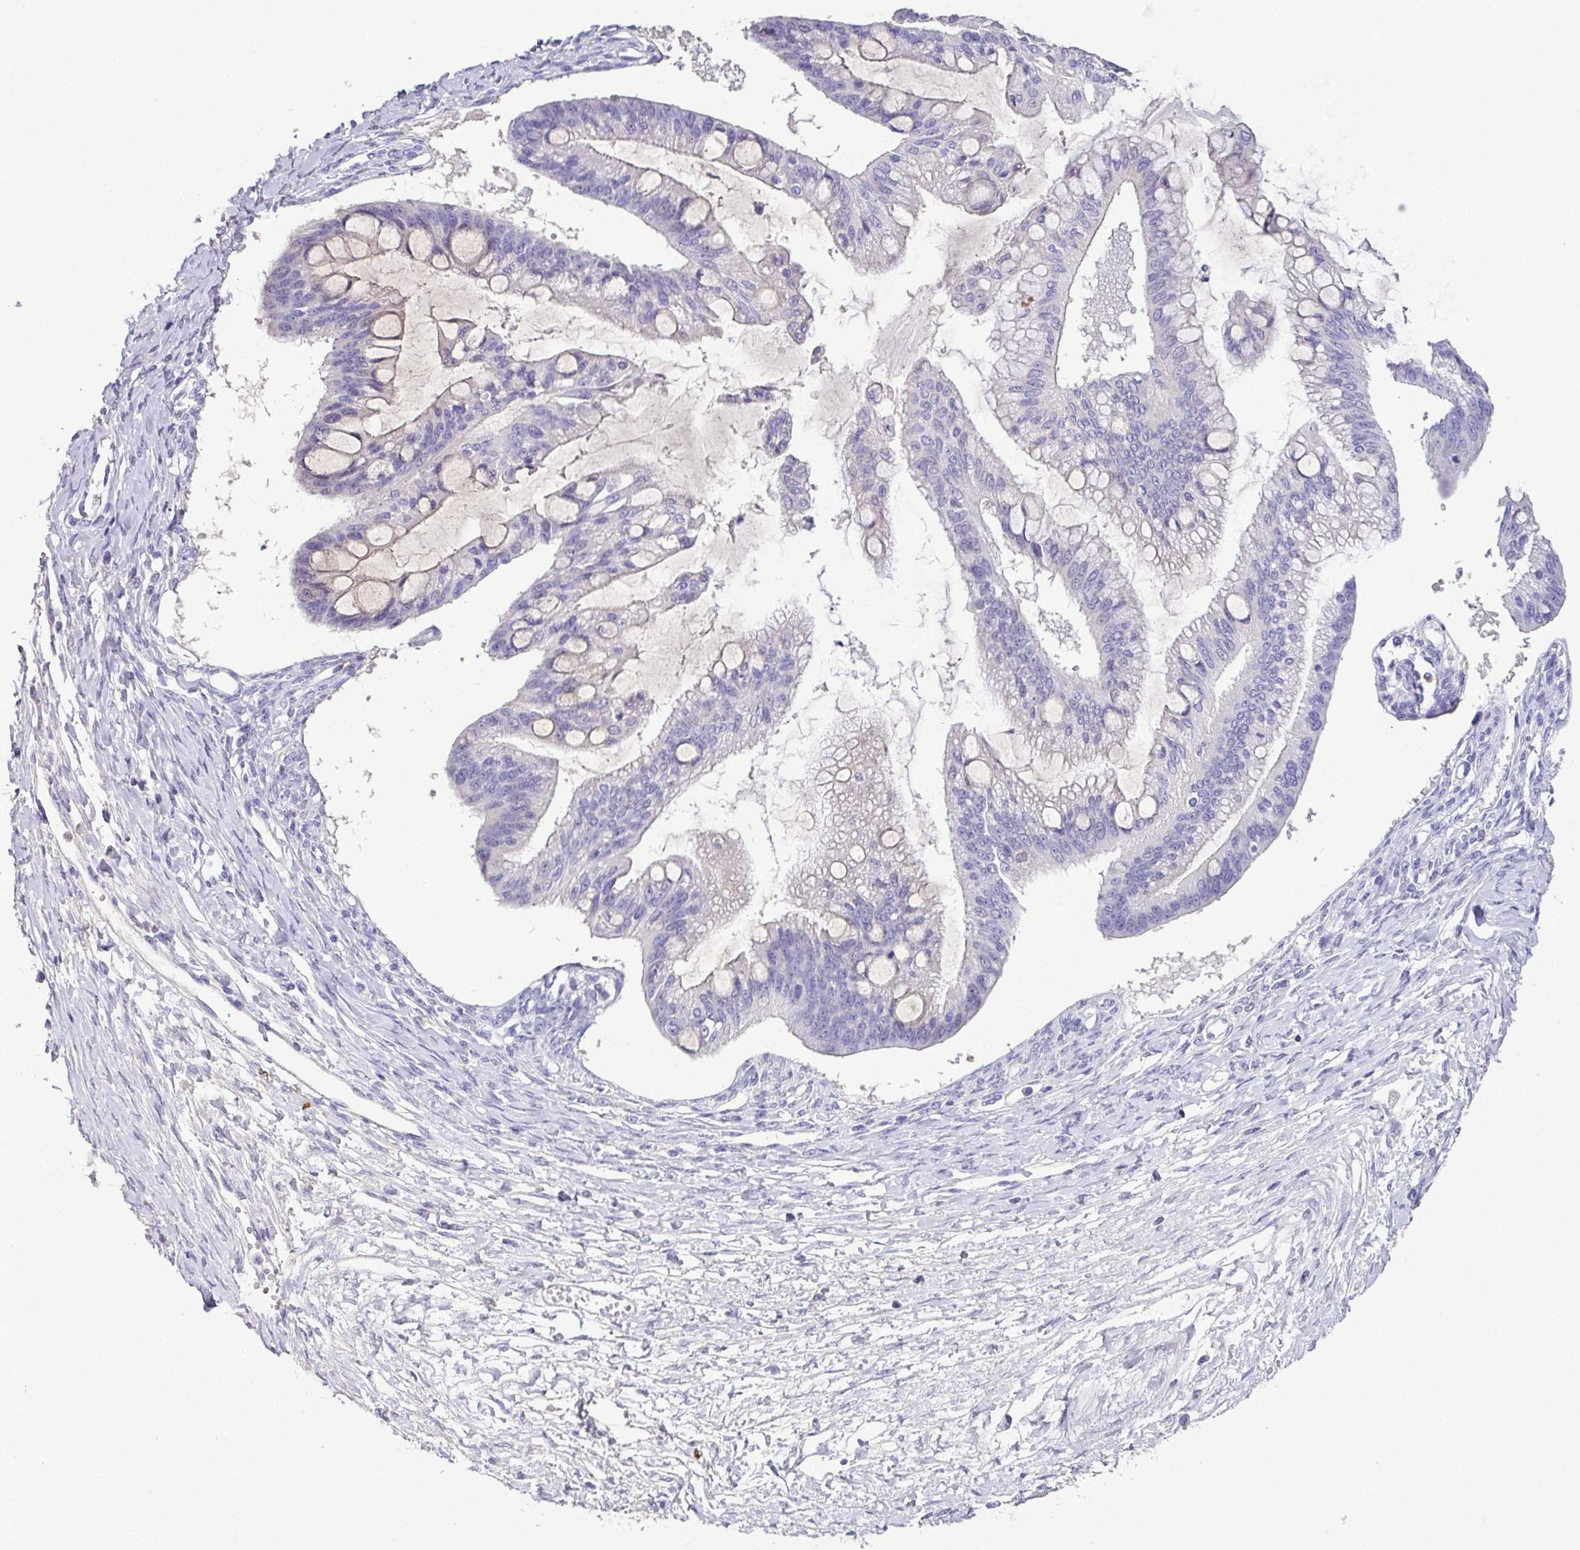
{"staining": {"intensity": "negative", "quantity": "none", "location": "none"}, "tissue": "ovarian cancer", "cell_type": "Tumor cells", "image_type": "cancer", "snomed": [{"axis": "morphology", "description": "Cystadenocarcinoma, mucinous, NOS"}, {"axis": "topography", "description": "Ovary"}], "caption": "Mucinous cystadenocarcinoma (ovarian) stained for a protein using immunohistochemistry exhibits no expression tumor cells.", "gene": "MARCO", "patient": {"sex": "female", "age": 73}}